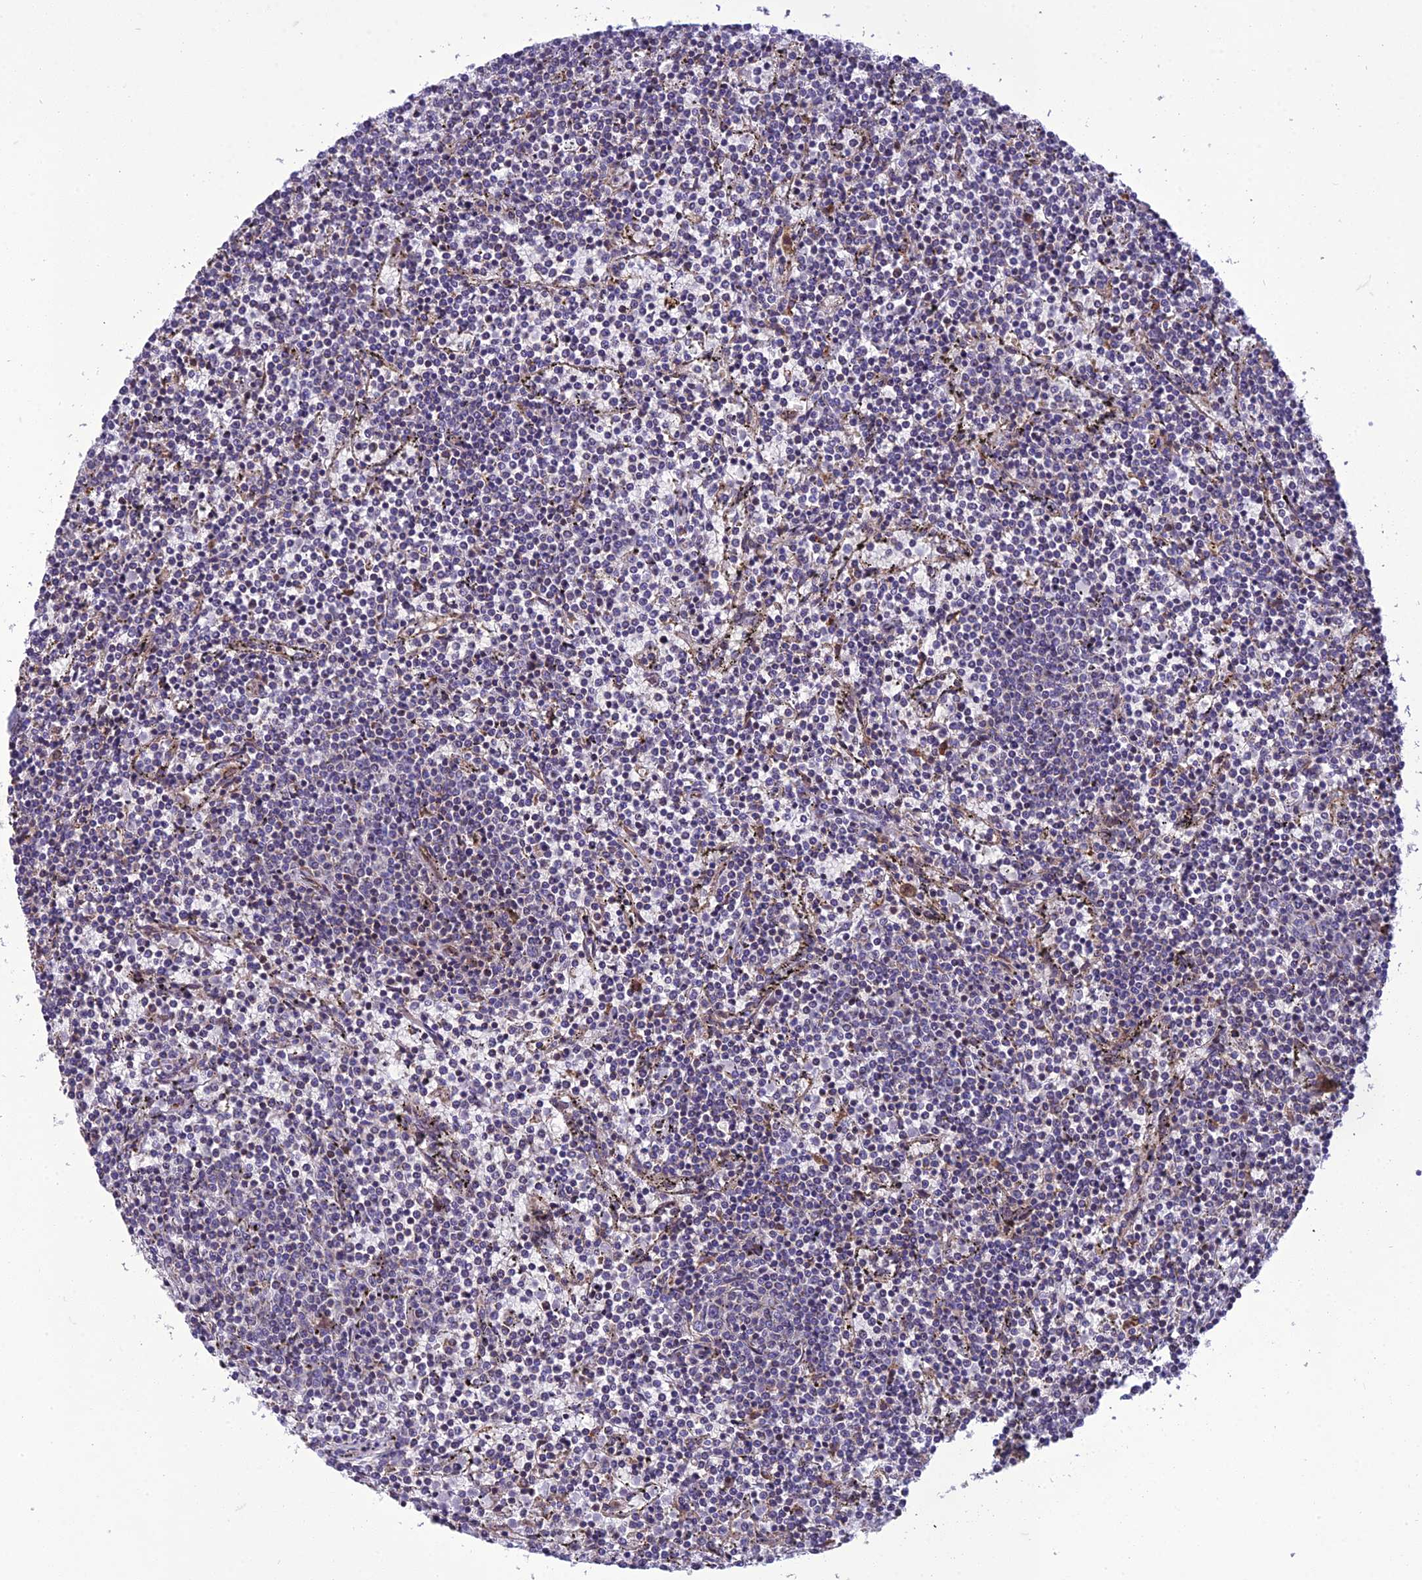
{"staining": {"intensity": "negative", "quantity": "none", "location": "none"}, "tissue": "lymphoma", "cell_type": "Tumor cells", "image_type": "cancer", "snomed": [{"axis": "morphology", "description": "Malignant lymphoma, non-Hodgkin's type, Low grade"}, {"axis": "topography", "description": "Spleen"}], "caption": "Human malignant lymphoma, non-Hodgkin's type (low-grade) stained for a protein using immunohistochemistry (IHC) demonstrates no positivity in tumor cells.", "gene": "GIMAP1", "patient": {"sex": "female", "age": 50}}